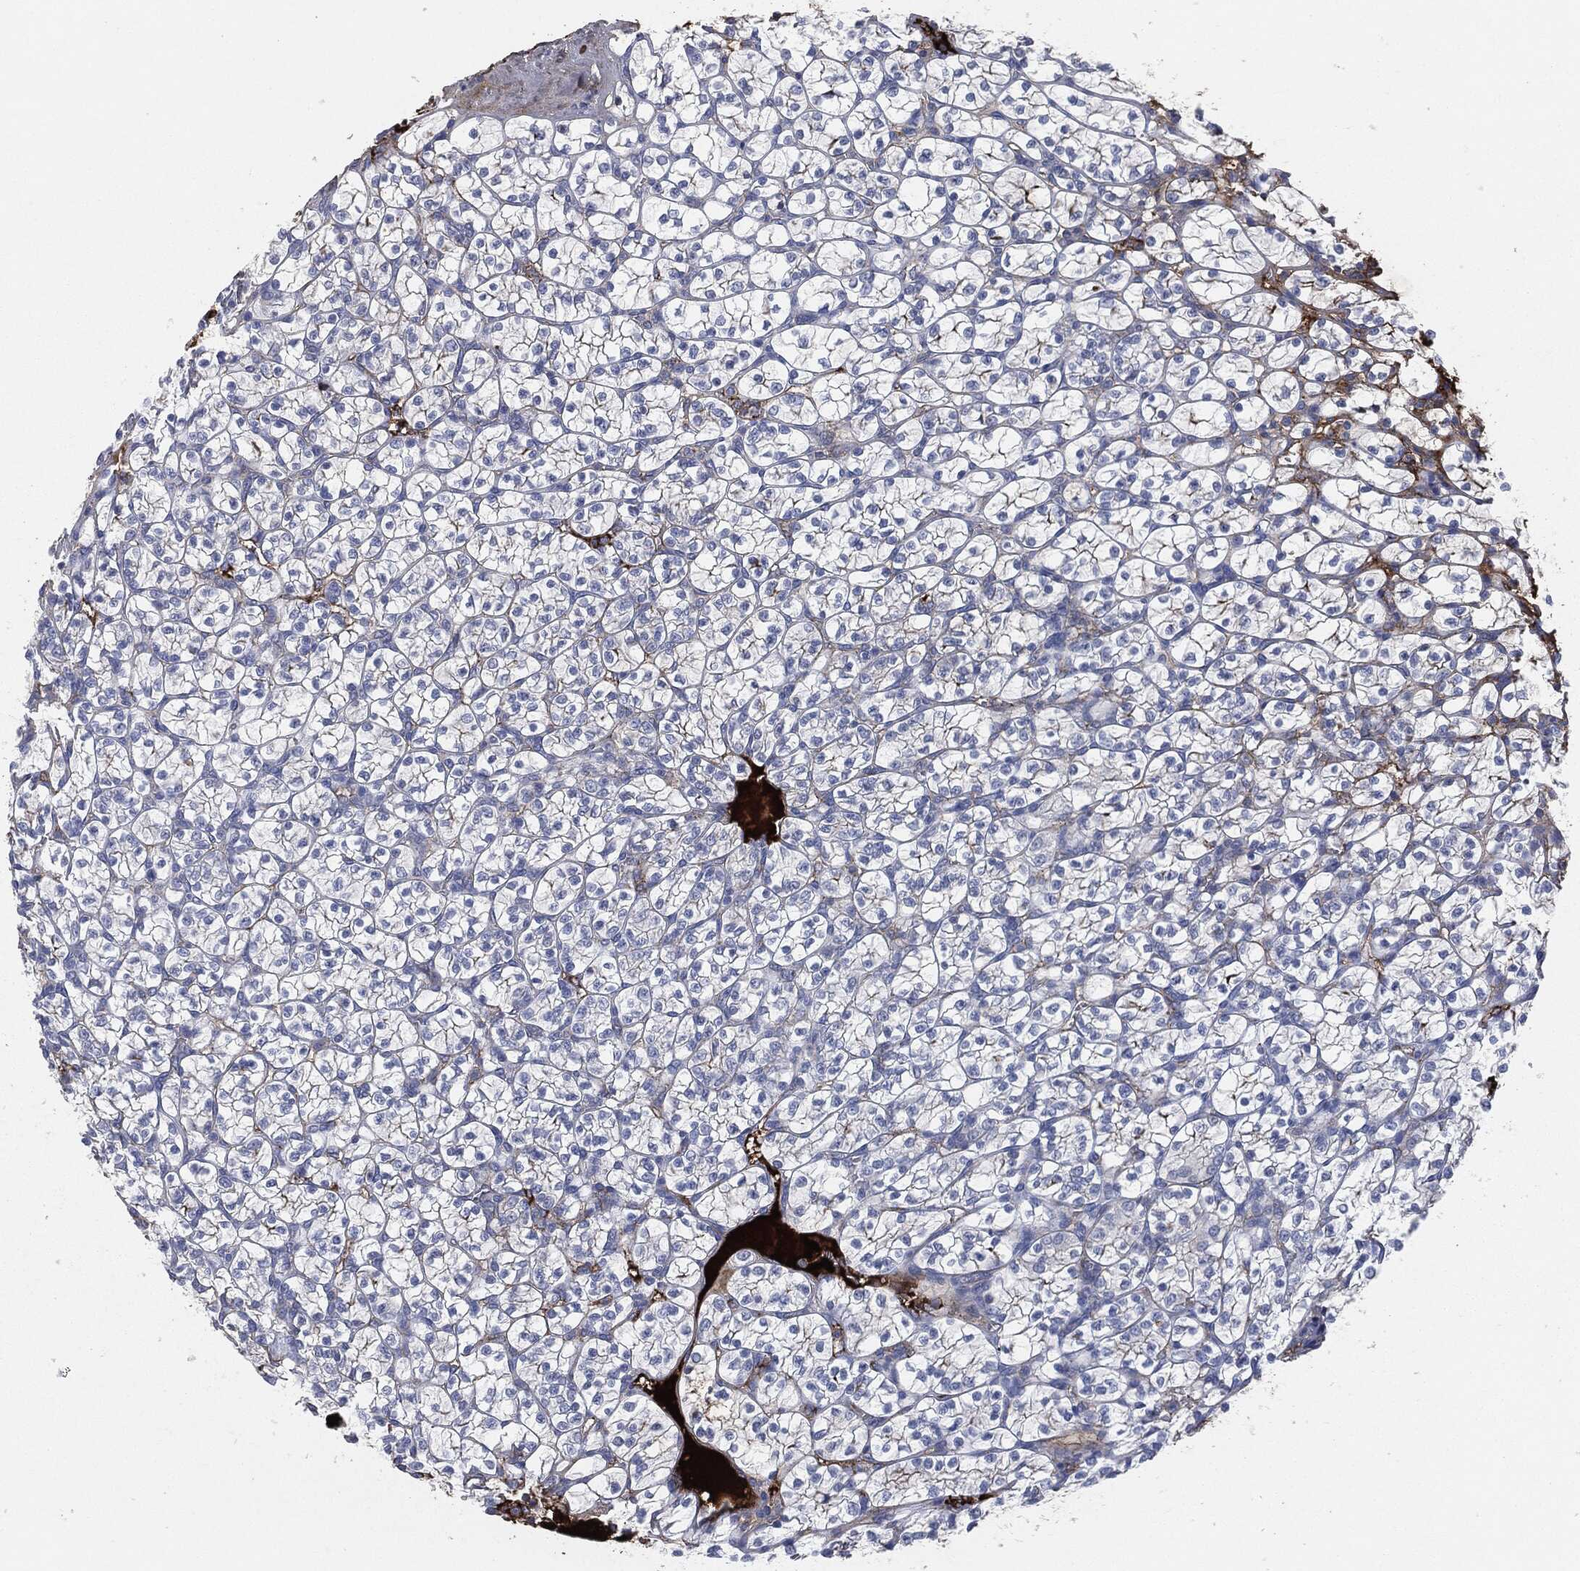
{"staining": {"intensity": "negative", "quantity": "none", "location": "none"}, "tissue": "renal cancer", "cell_type": "Tumor cells", "image_type": "cancer", "snomed": [{"axis": "morphology", "description": "Adenocarcinoma, NOS"}, {"axis": "topography", "description": "Kidney"}], "caption": "Histopathology image shows no protein positivity in tumor cells of renal cancer tissue.", "gene": "APOB", "patient": {"sex": "female", "age": 89}}